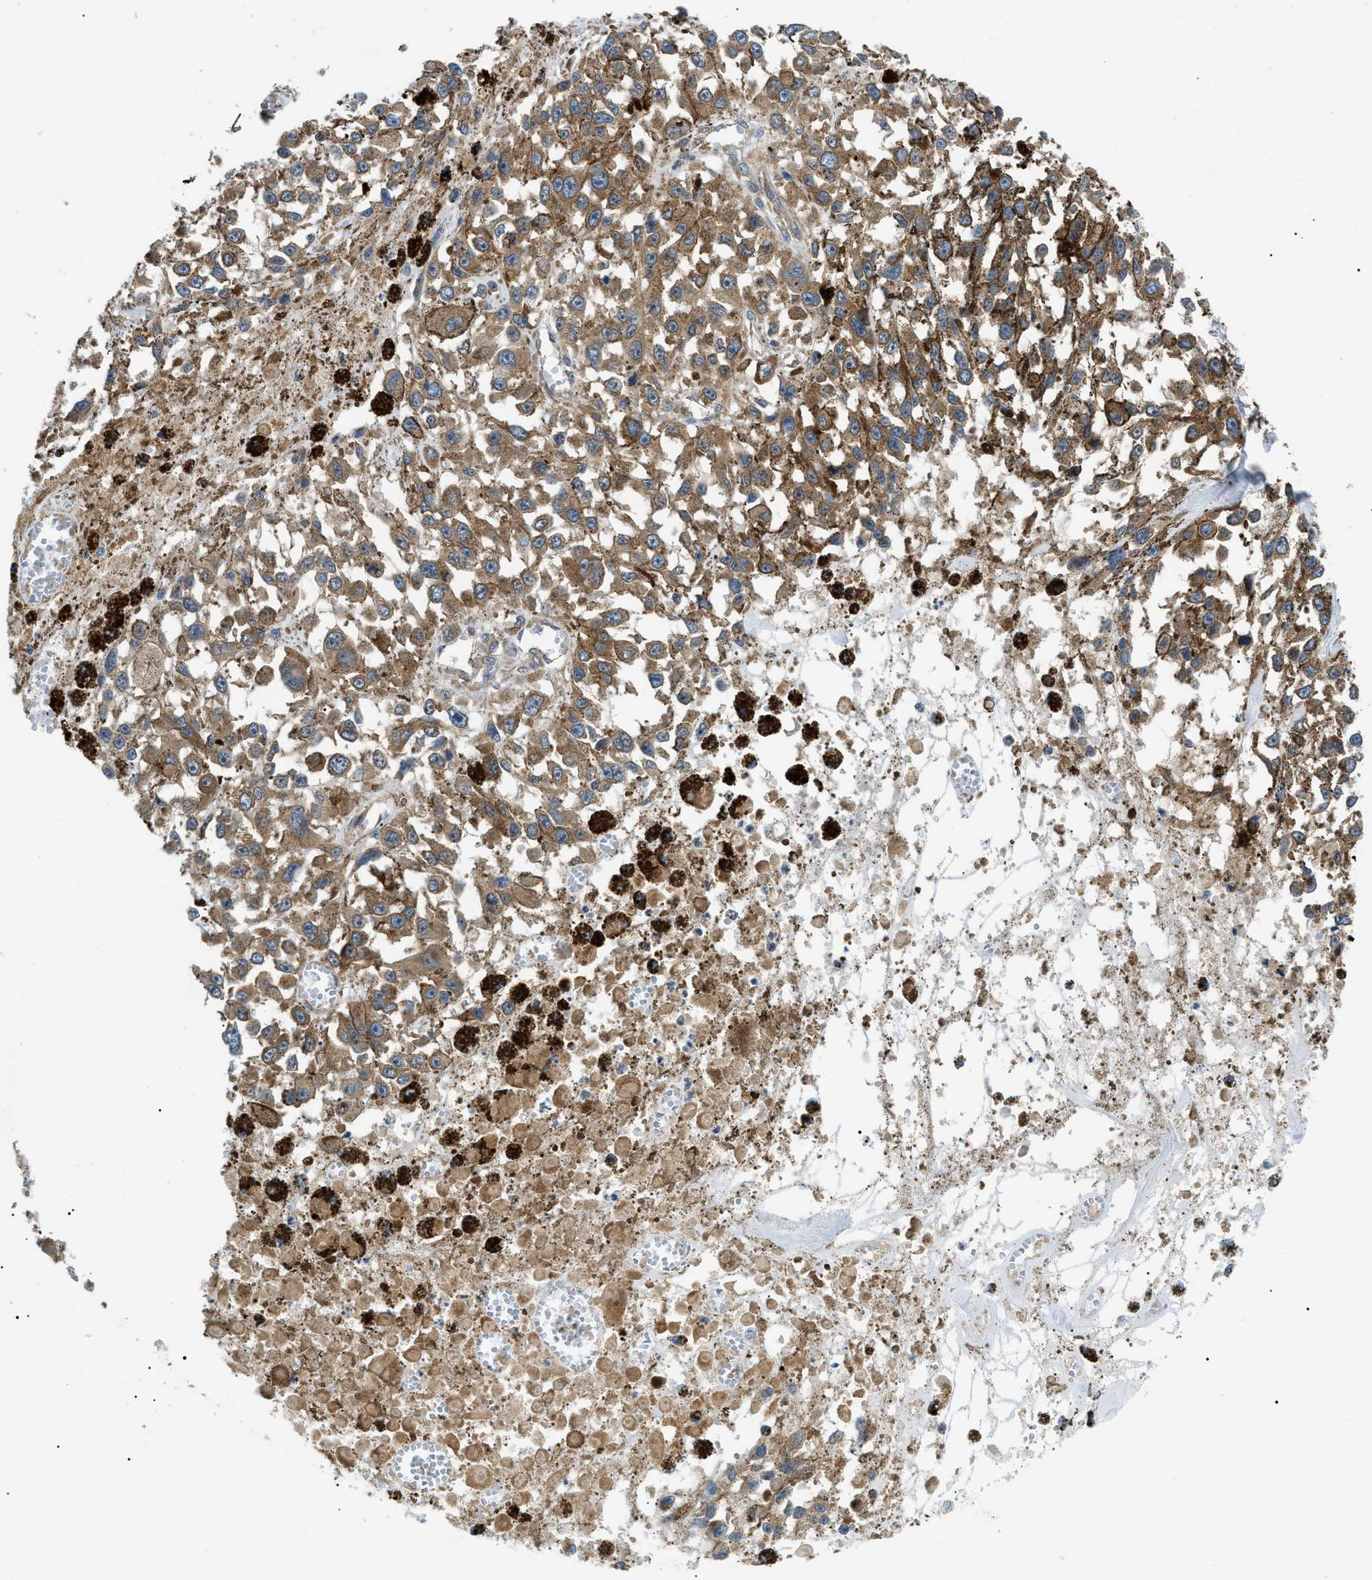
{"staining": {"intensity": "moderate", "quantity": ">75%", "location": "cytoplasmic/membranous"}, "tissue": "melanoma", "cell_type": "Tumor cells", "image_type": "cancer", "snomed": [{"axis": "morphology", "description": "Malignant melanoma, Metastatic site"}, {"axis": "topography", "description": "Lymph node"}], "caption": "This image exhibits IHC staining of melanoma, with medium moderate cytoplasmic/membranous expression in approximately >75% of tumor cells.", "gene": "SRPK1", "patient": {"sex": "male", "age": 59}}